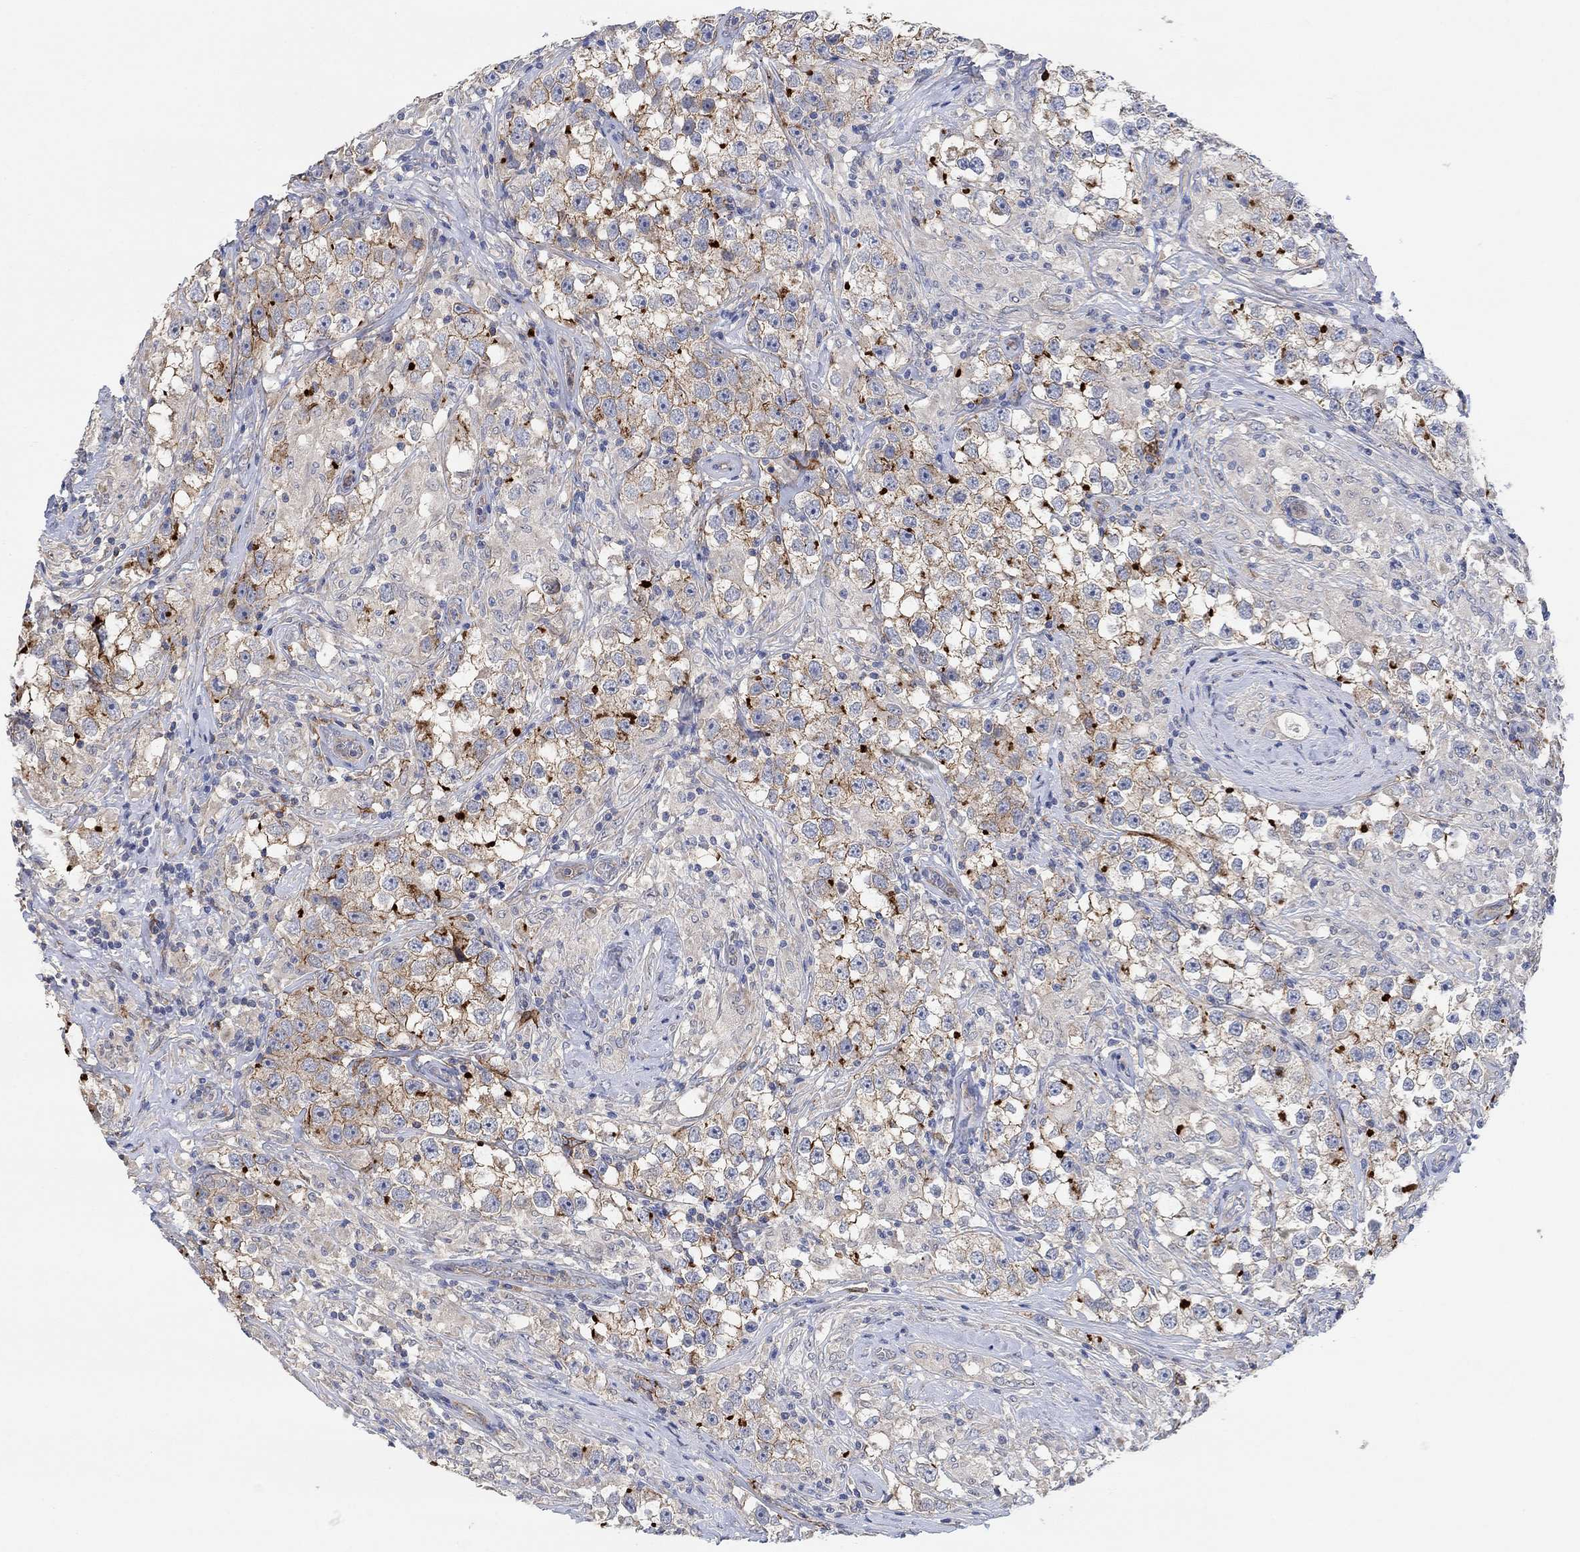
{"staining": {"intensity": "strong", "quantity": "<25%", "location": "cytoplasmic/membranous"}, "tissue": "testis cancer", "cell_type": "Tumor cells", "image_type": "cancer", "snomed": [{"axis": "morphology", "description": "Seminoma, NOS"}, {"axis": "topography", "description": "Testis"}], "caption": "Immunohistochemistry histopathology image of testis cancer (seminoma) stained for a protein (brown), which shows medium levels of strong cytoplasmic/membranous expression in about <25% of tumor cells.", "gene": "SYT16", "patient": {"sex": "male", "age": 46}}